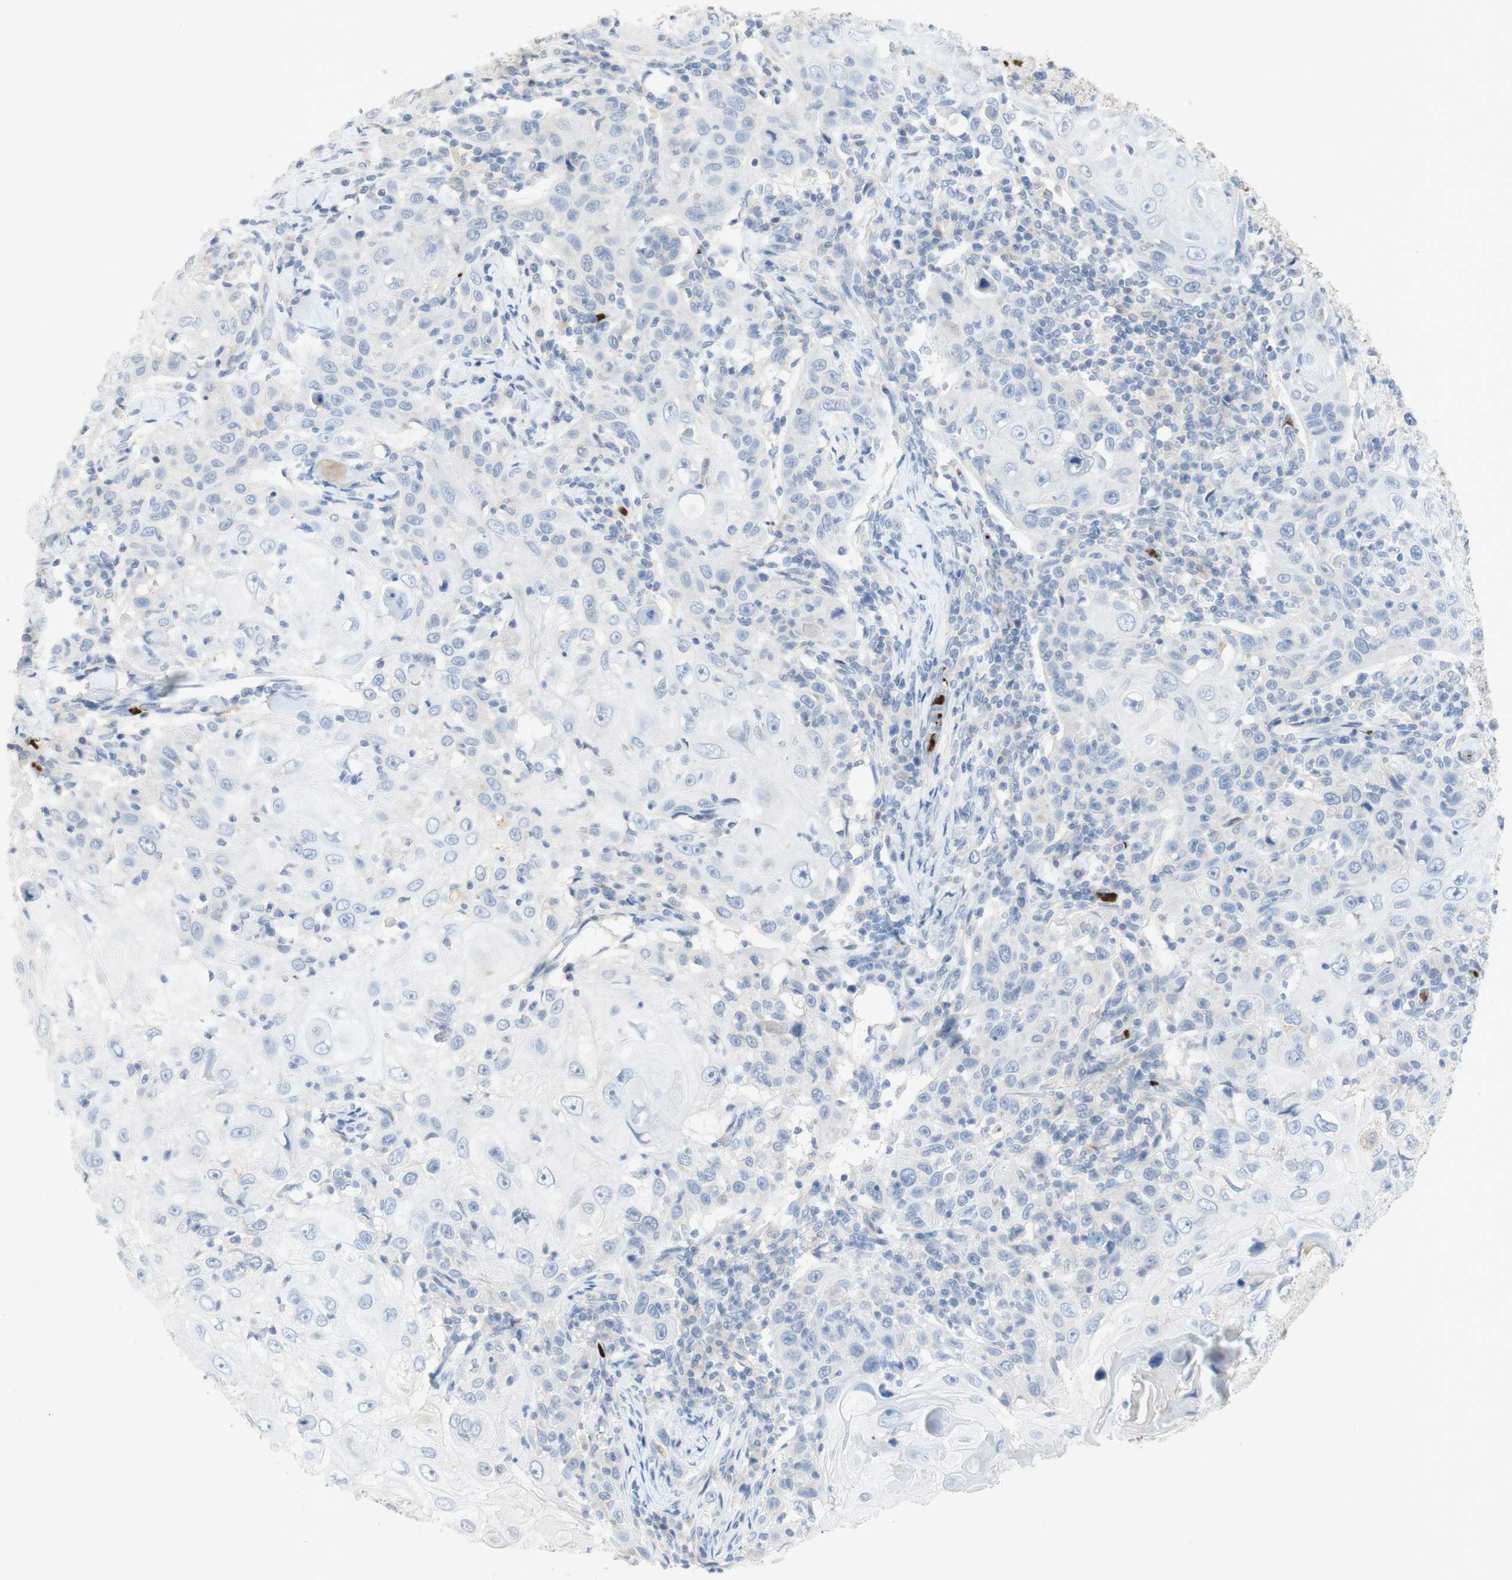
{"staining": {"intensity": "negative", "quantity": "none", "location": "none"}, "tissue": "skin cancer", "cell_type": "Tumor cells", "image_type": "cancer", "snomed": [{"axis": "morphology", "description": "Squamous cell carcinoma, NOS"}, {"axis": "topography", "description": "Skin"}], "caption": "Tumor cells show no significant protein staining in squamous cell carcinoma (skin).", "gene": "EPO", "patient": {"sex": "female", "age": 88}}